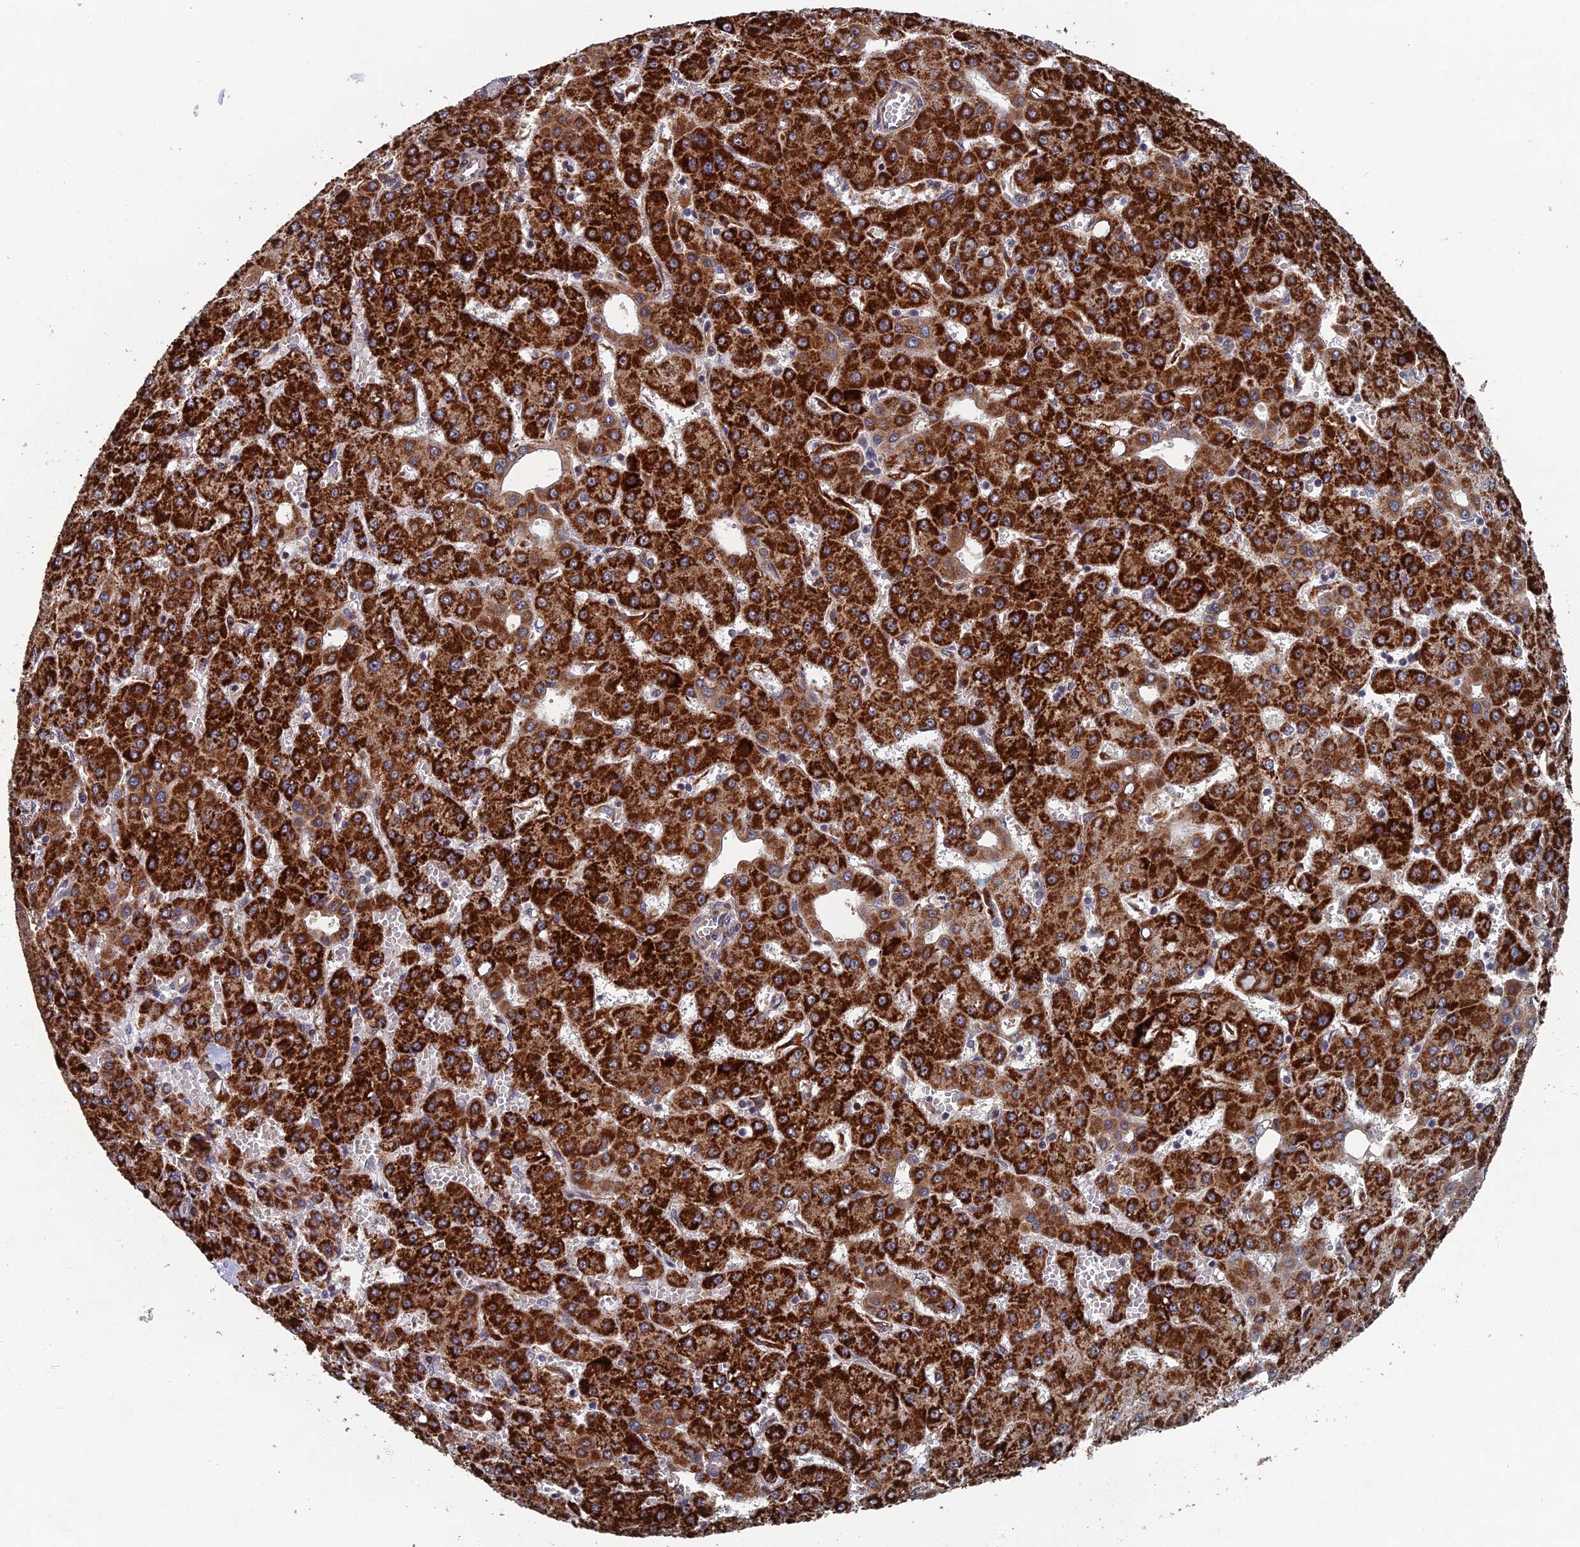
{"staining": {"intensity": "strong", "quantity": ">75%", "location": "cytoplasmic/membranous"}, "tissue": "liver cancer", "cell_type": "Tumor cells", "image_type": "cancer", "snomed": [{"axis": "morphology", "description": "Carcinoma, Hepatocellular, NOS"}, {"axis": "topography", "description": "Liver"}], "caption": "DAB (3,3'-diaminobenzidine) immunohistochemical staining of human liver cancer (hepatocellular carcinoma) displays strong cytoplasmic/membranous protein positivity in approximately >75% of tumor cells.", "gene": "GTF2IRD1", "patient": {"sex": "male", "age": 47}}